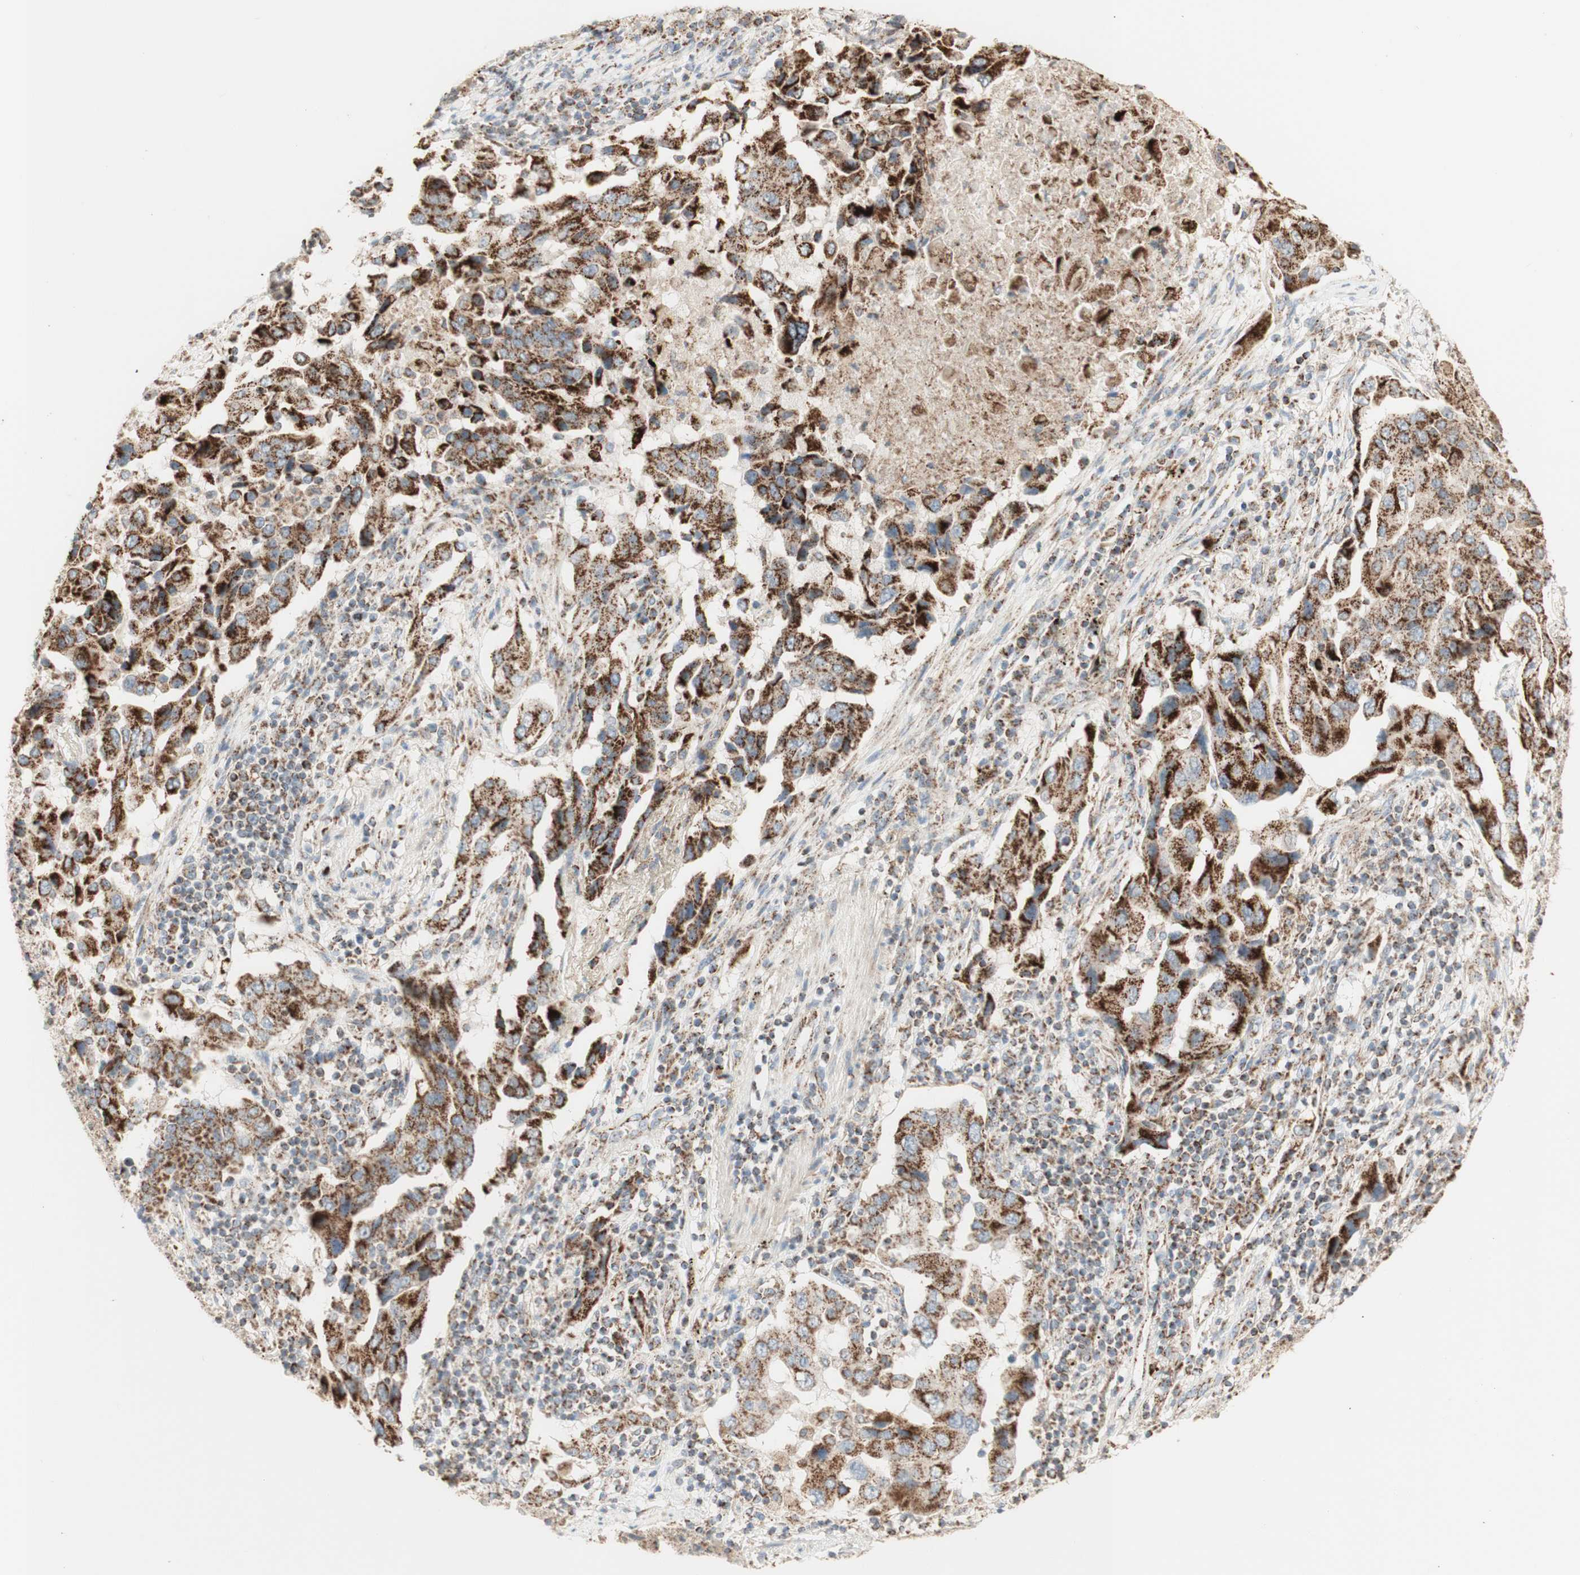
{"staining": {"intensity": "strong", "quantity": ">75%", "location": "cytoplasmic/membranous"}, "tissue": "lung cancer", "cell_type": "Tumor cells", "image_type": "cancer", "snomed": [{"axis": "morphology", "description": "Adenocarcinoma, NOS"}, {"axis": "topography", "description": "Lung"}], "caption": "Strong cytoplasmic/membranous protein expression is present in approximately >75% of tumor cells in lung cancer. Nuclei are stained in blue.", "gene": "LETM1", "patient": {"sex": "female", "age": 65}}